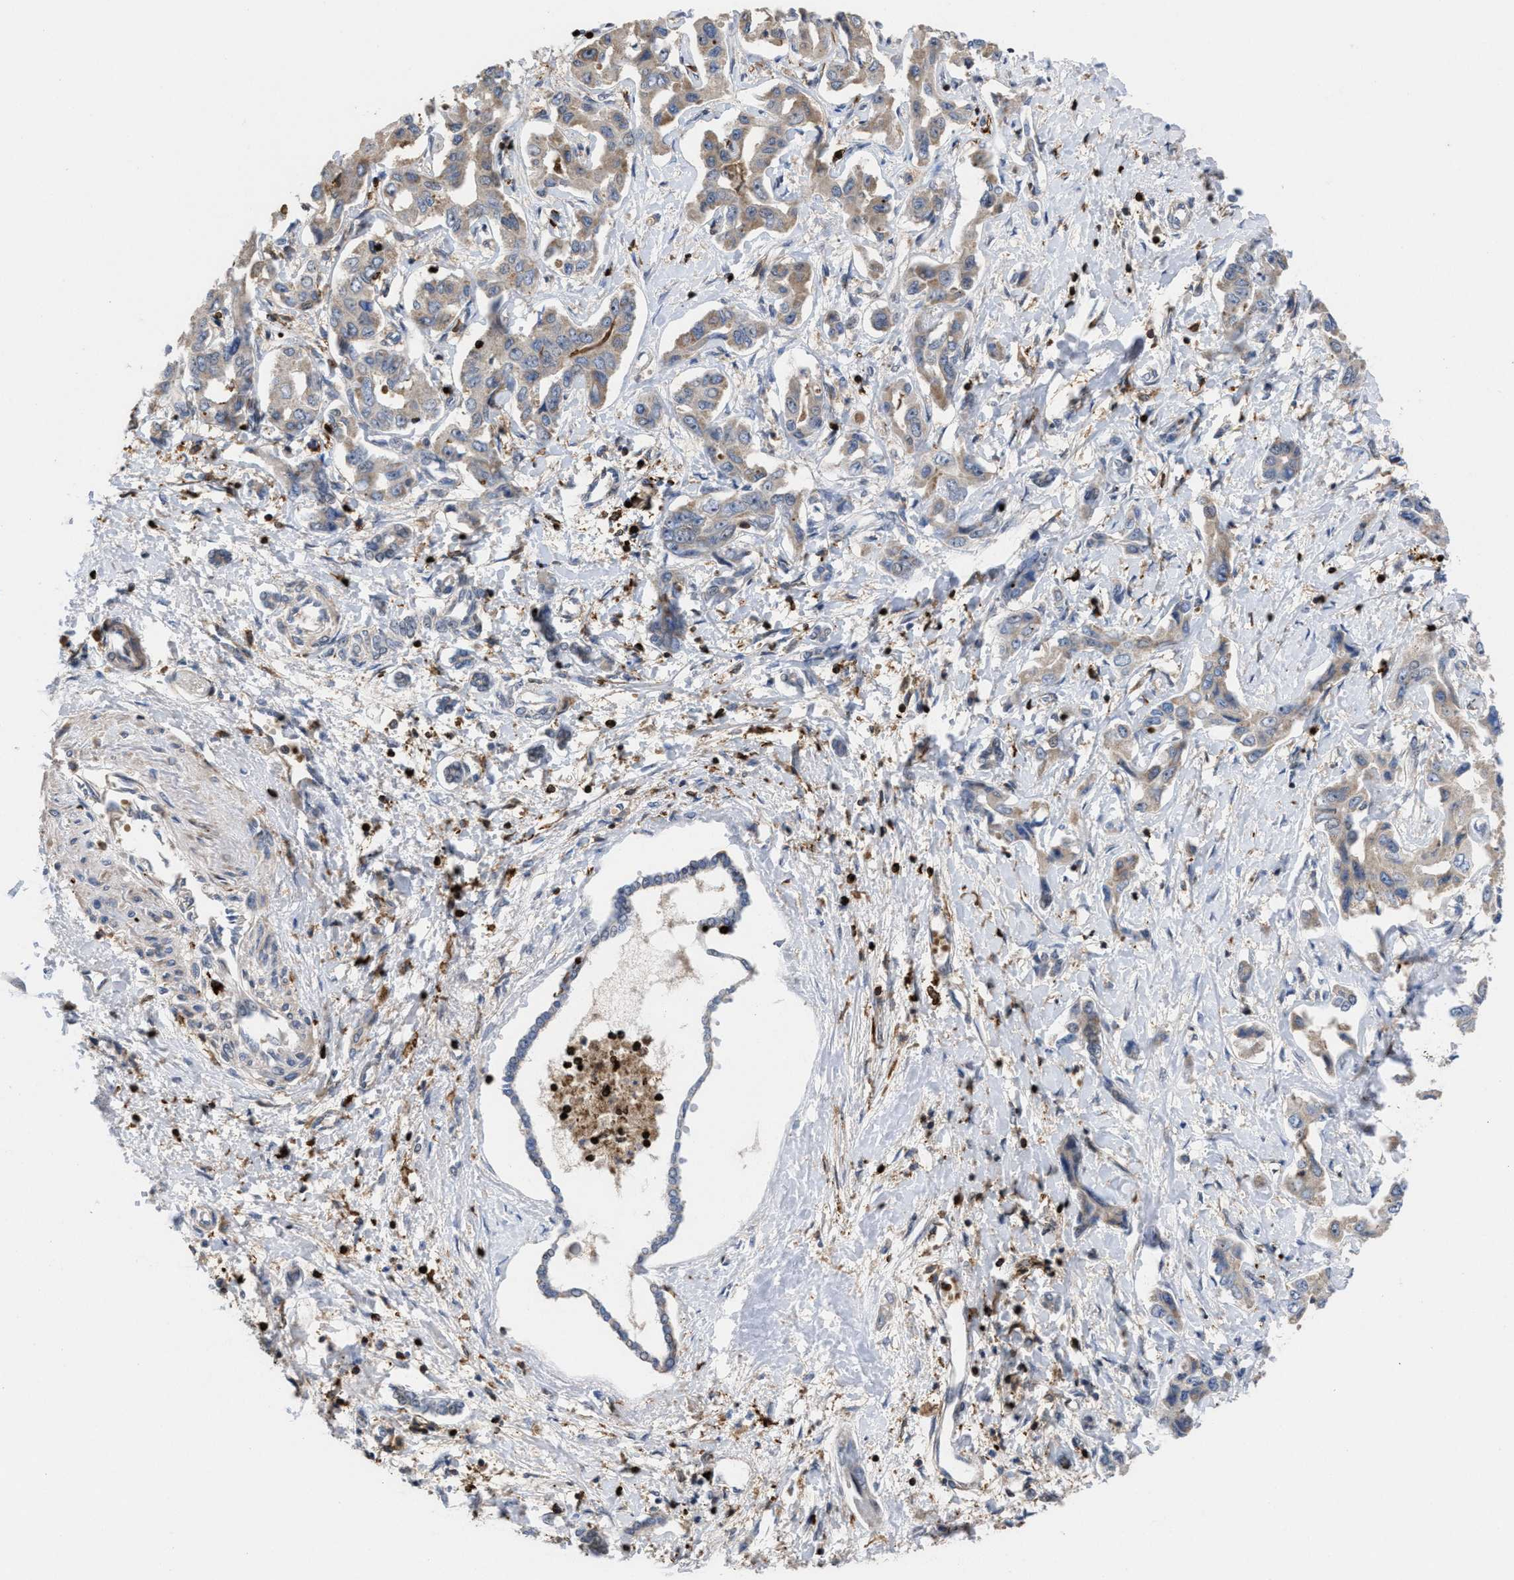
{"staining": {"intensity": "weak", "quantity": "25%-75%", "location": "cytoplasmic/membranous"}, "tissue": "liver cancer", "cell_type": "Tumor cells", "image_type": "cancer", "snomed": [{"axis": "morphology", "description": "Cholangiocarcinoma"}, {"axis": "topography", "description": "Liver"}], "caption": "Weak cytoplasmic/membranous positivity for a protein is identified in approximately 25%-75% of tumor cells of liver cancer (cholangiocarcinoma) using immunohistochemistry (IHC).", "gene": "PTPRE", "patient": {"sex": "male", "age": 59}}